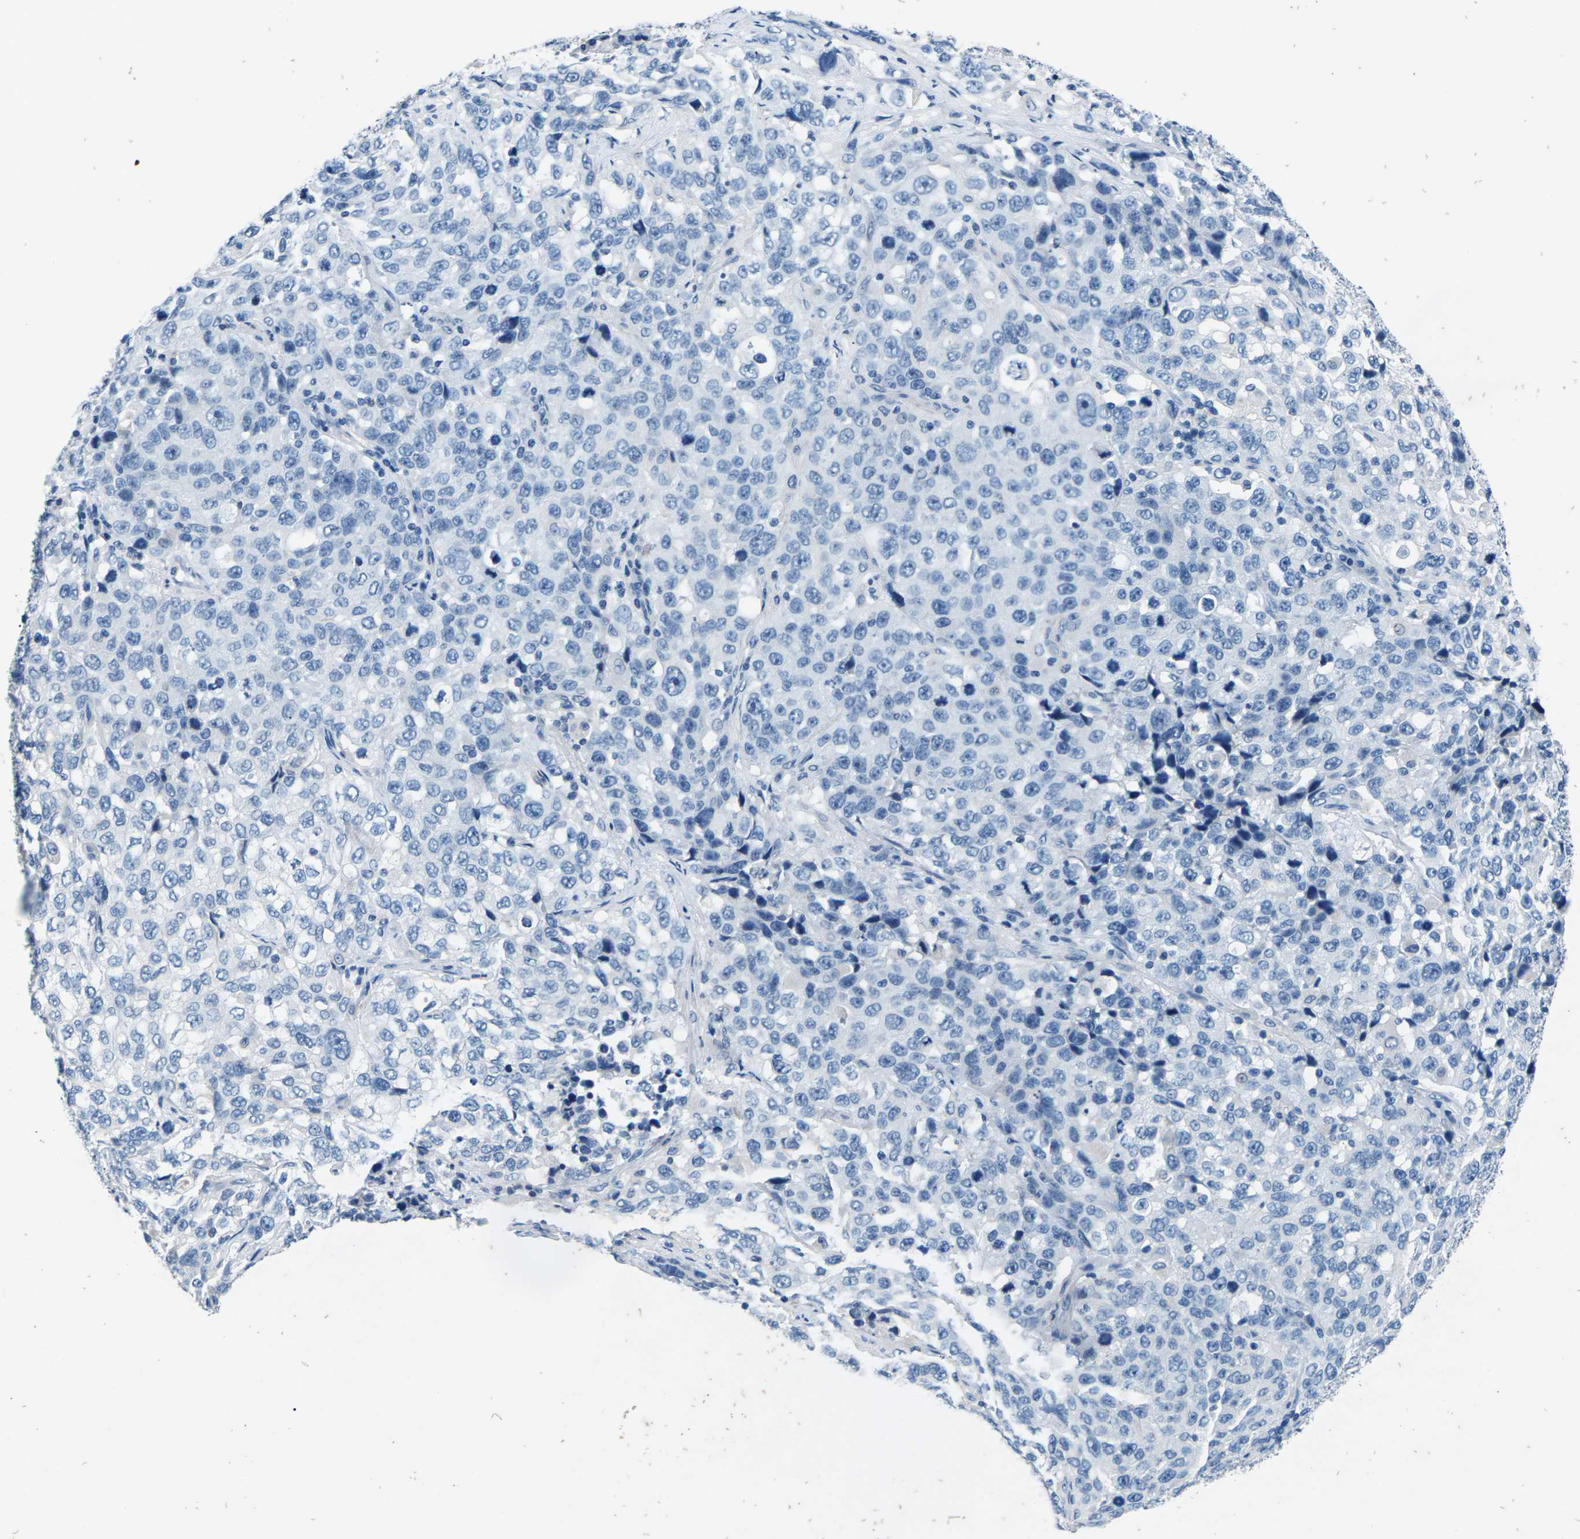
{"staining": {"intensity": "negative", "quantity": "none", "location": "none"}, "tissue": "stomach cancer", "cell_type": "Tumor cells", "image_type": "cancer", "snomed": [{"axis": "morphology", "description": "Normal tissue, NOS"}, {"axis": "morphology", "description": "Adenocarcinoma, NOS"}, {"axis": "topography", "description": "Stomach"}], "caption": "This is a photomicrograph of IHC staining of adenocarcinoma (stomach), which shows no staining in tumor cells. Nuclei are stained in blue.", "gene": "UMOD", "patient": {"sex": "male", "age": 48}}